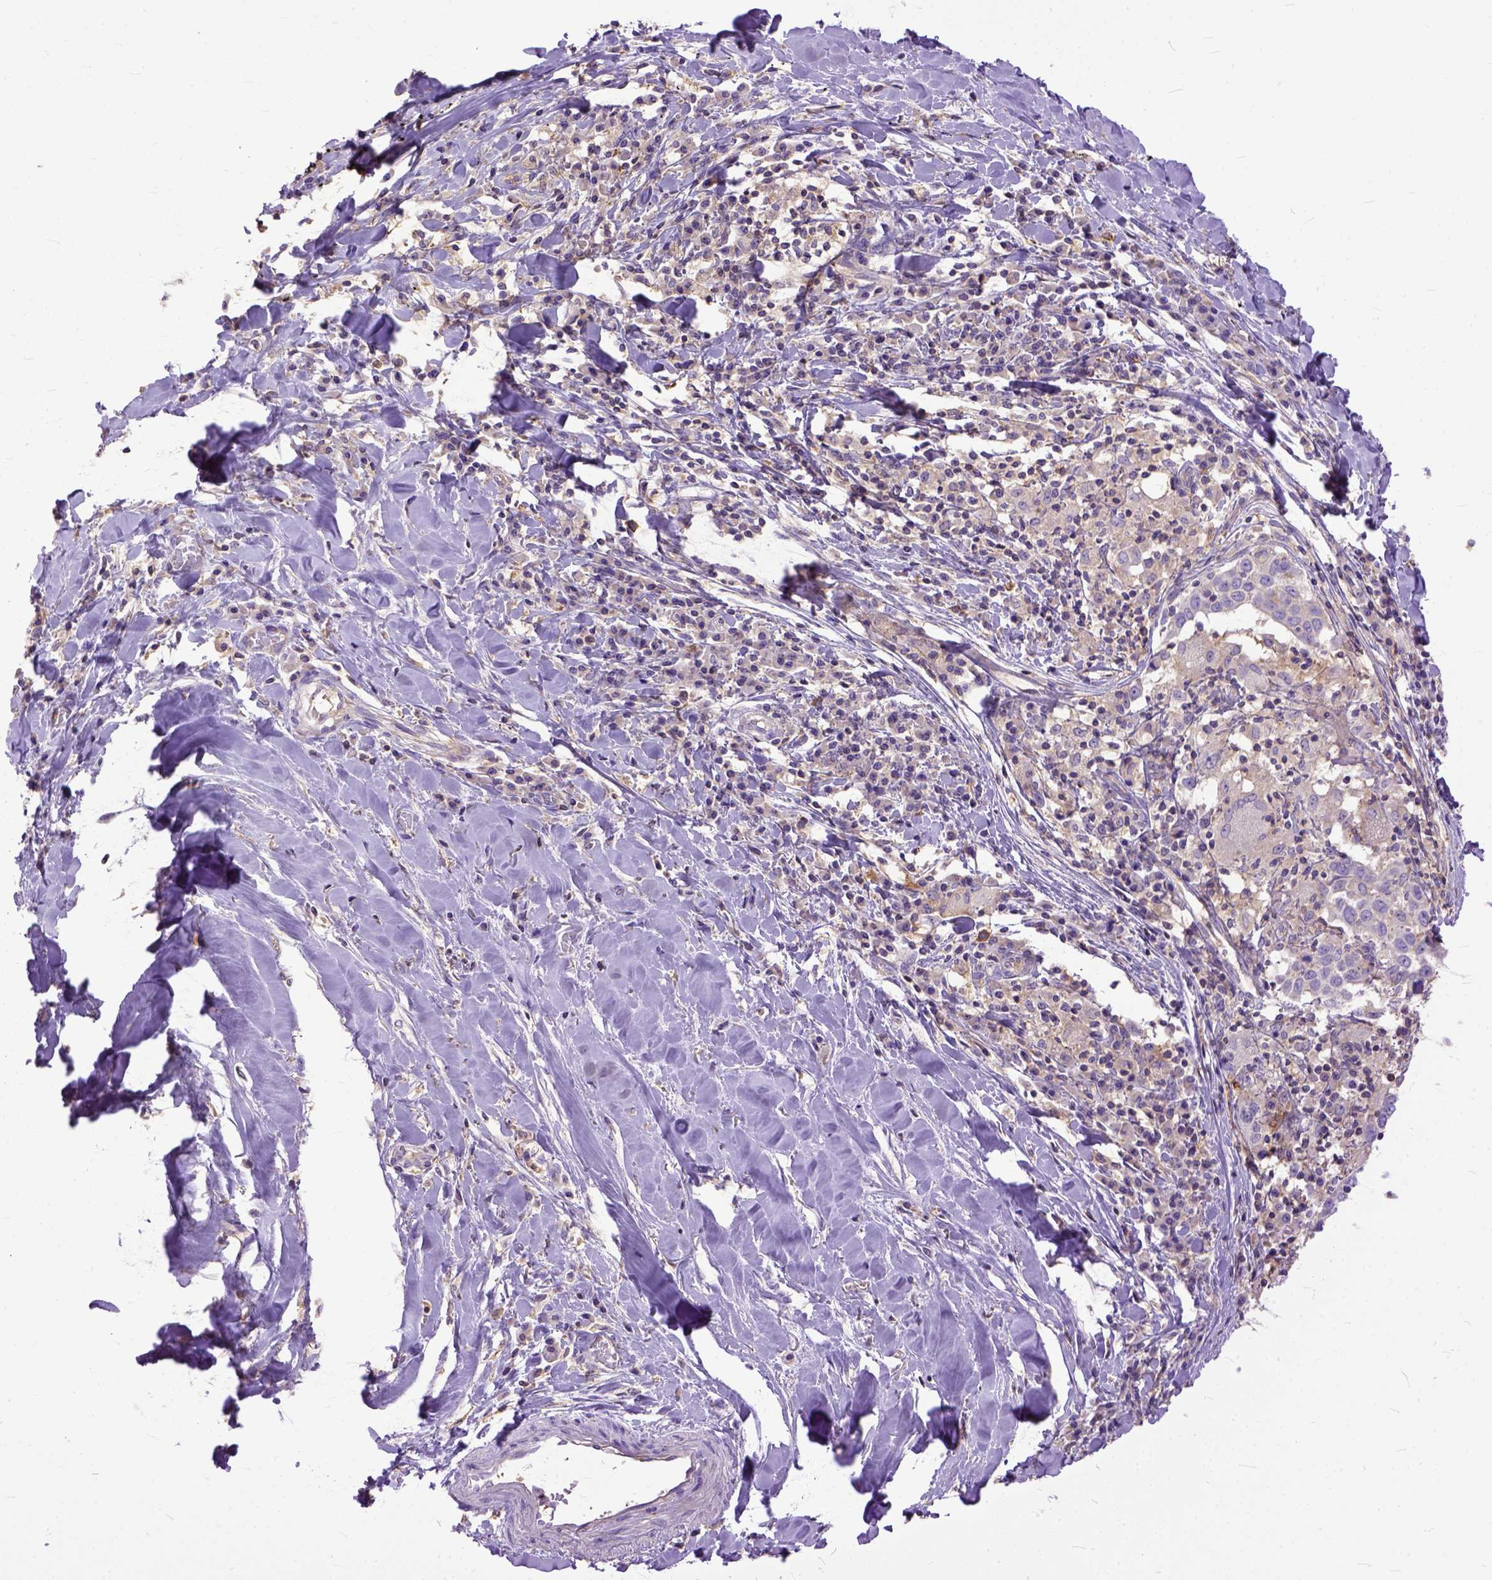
{"staining": {"intensity": "weak", "quantity": "<25%", "location": "cytoplasmic/membranous"}, "tissue": "lung cancer", "cell_type": "Tumor cells", "image_type": "cancer", "snomed": [{"axis": "morphology", "description": "Squamous cell carcinoma, NOS"}, {"axis": "topography", "description": "Lung"}], "caption": "This histopathology image is of squamous cell carcinoma (lung) stained with IHC to label a protein in brown with the nuclei are counter-stained blue. There is no positivity in tumor cells.", "gene": "NAMPT", "patient": {"sex": "male", "age": 57}}